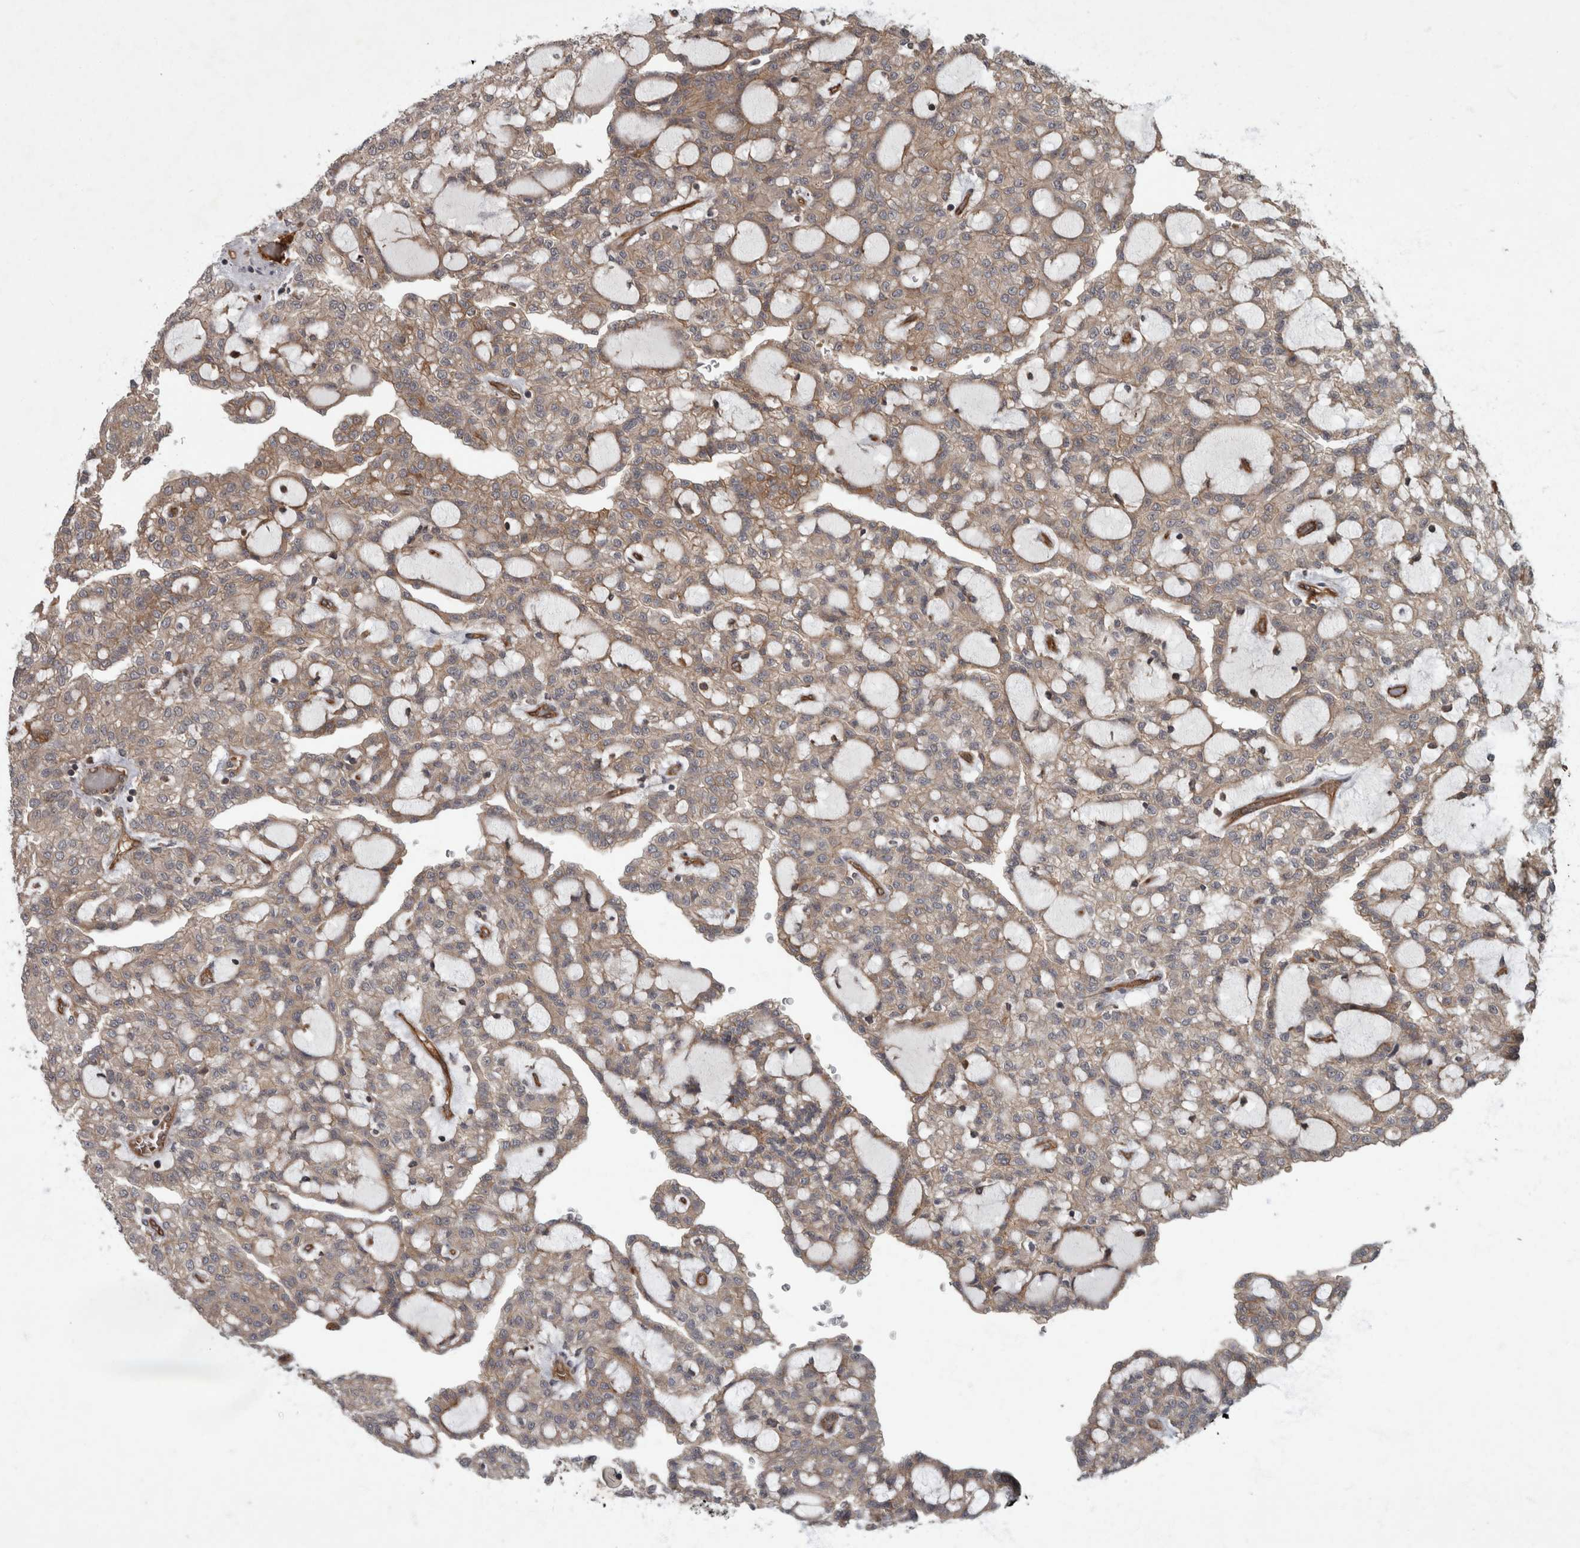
{"staining": {"intensity": "weak", "quantity": ">75%", "location": "cytoplasmic/membranous"}, "tissue": "renal cancer", "cell_type": "Tumor cells", "image_type": "cancer", "snomed": [{"axis": "morphology", "description": "Adenocarcinoma, NOS"}, {"axis": "topography", "description": "Kidney"}], "caption": "Tumor cells exhibit low levels of weak cytoplasmic/membranous staining in approximately >75% of cells in adenocarcinoma (renal).", "gene": "VEGFD", "patient": {"sex": "male", "age": 63}}